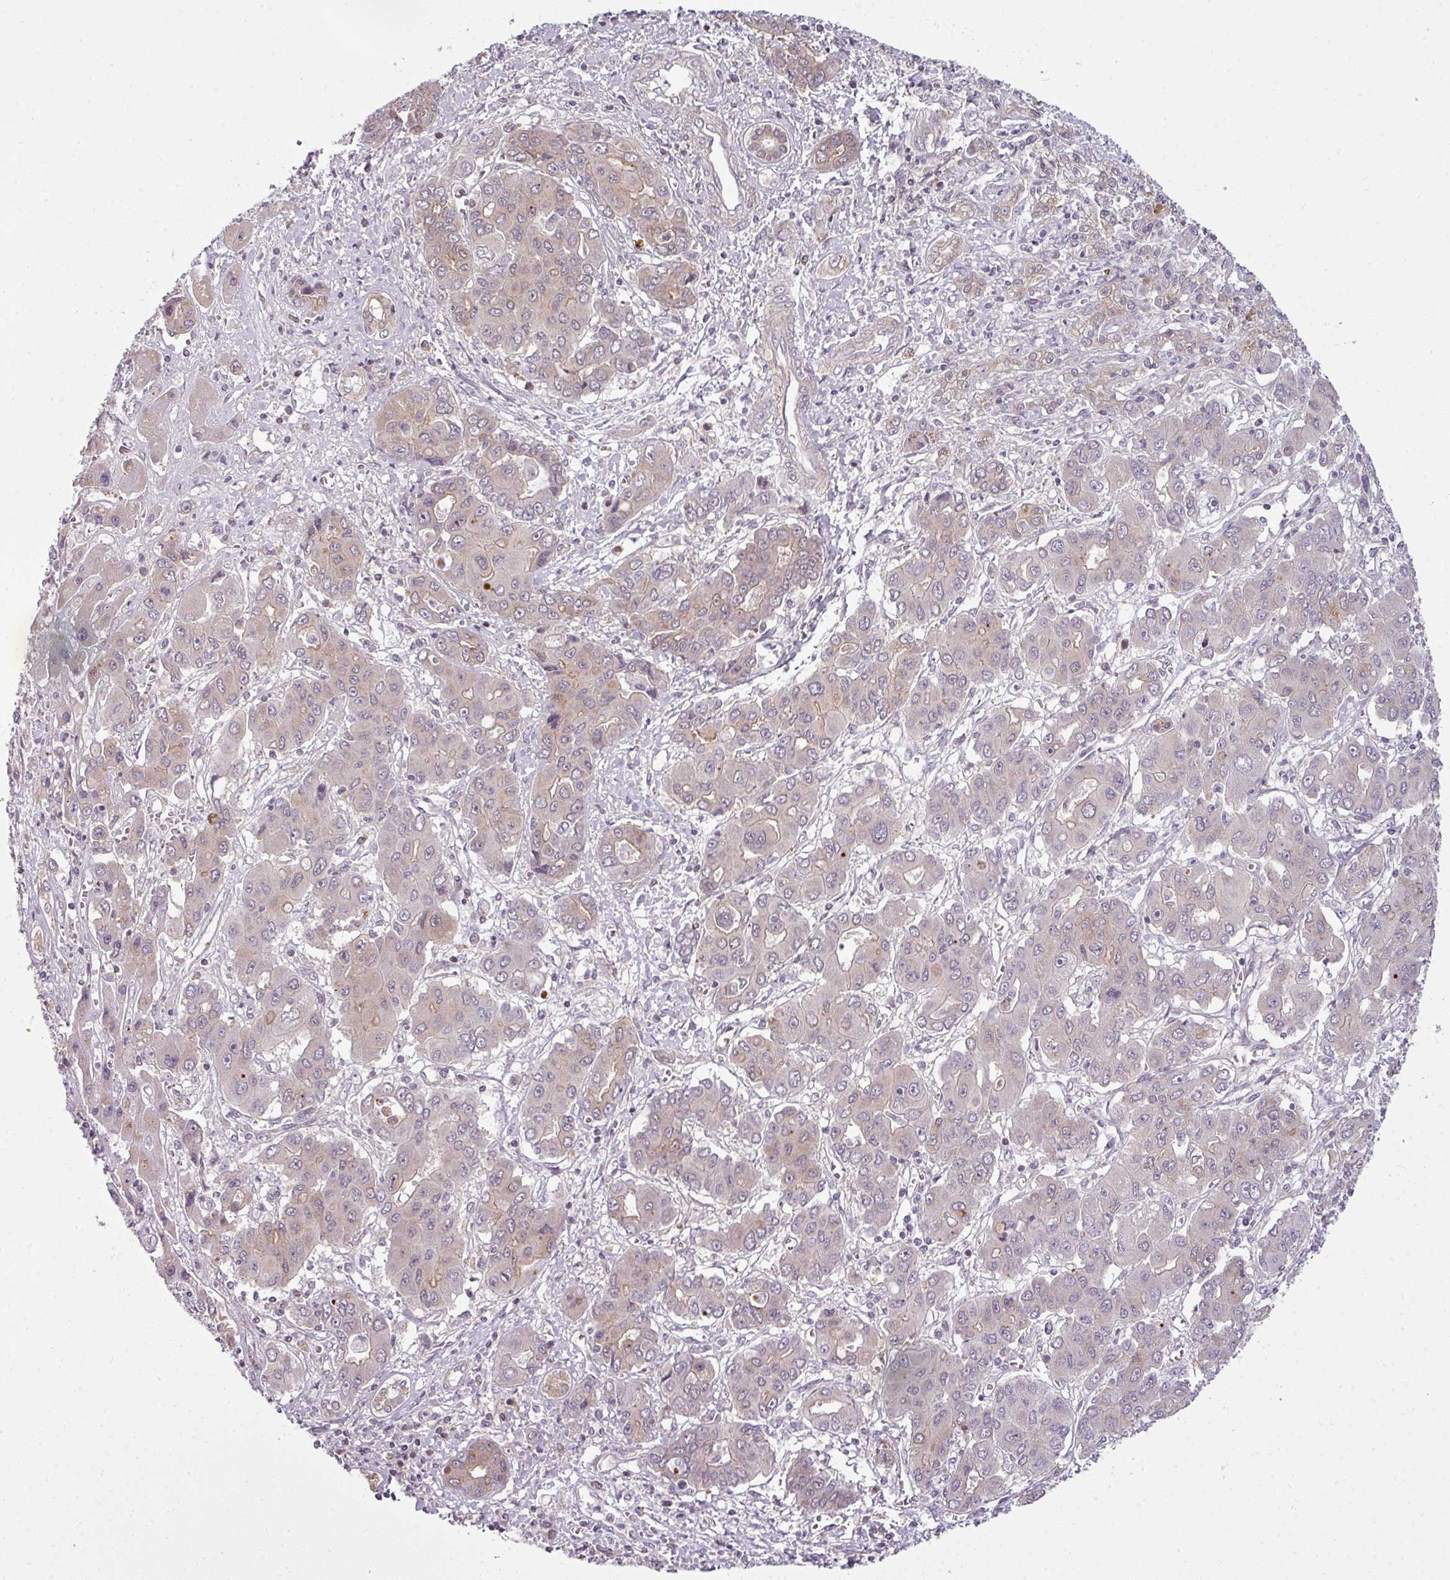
{"staining": {"intensity": "weak", "quantity": "<25%", "location": "cytoplasmic/membranous"}, "tissue": "liver cancer", "cell_type": "Tumor cells", "image_type": "cancer", "snomed": [{"axis": "morphology", "description": "Cholangiocarcinoma"}, {"axis": "topography", "description": "Liver"}], "caption": "An image of human cholangiocarcinoma (liver) is negative for staining in tumor cells.", "gene": "DERPC", "patient": {"sex": "male", "age": 67}}